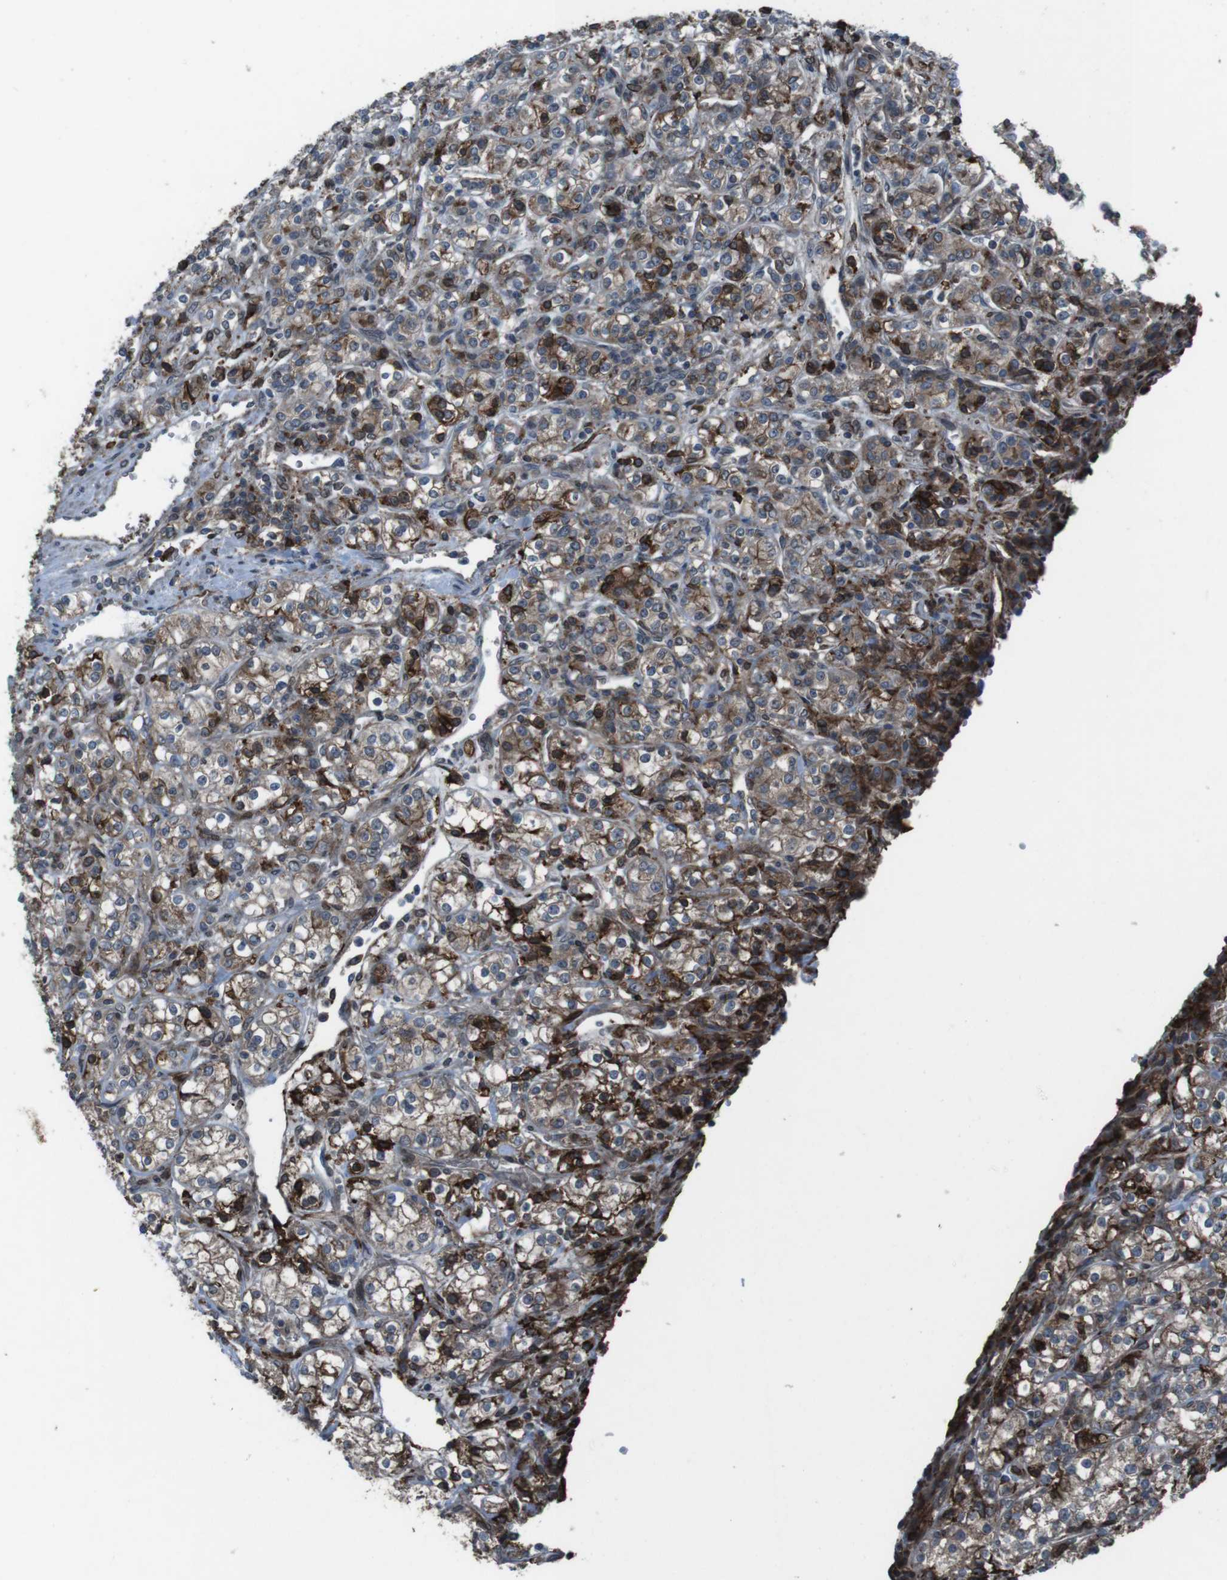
{"staining": {"intensity": "strong", "quantity": ">75%", "location": "cytoplasmic/membranous"}, "tissue": "renal cancer", "cell_type": "Tumor cells", "image_type": "cancer", "snomed": [{"axis": "morphology", "description": "Adenocarcinoma, NOS"}, {"axis": "topography", "description": "Kidney"}], "caption": "Immunohistochemical staining of renal cancer (adenocarcinoma) displays strong cytoplasmic/membranous protein positivity in about >75% of tumor cells.", "gene": "GDF10", "patient": {"sex": "male", "age": 77}}